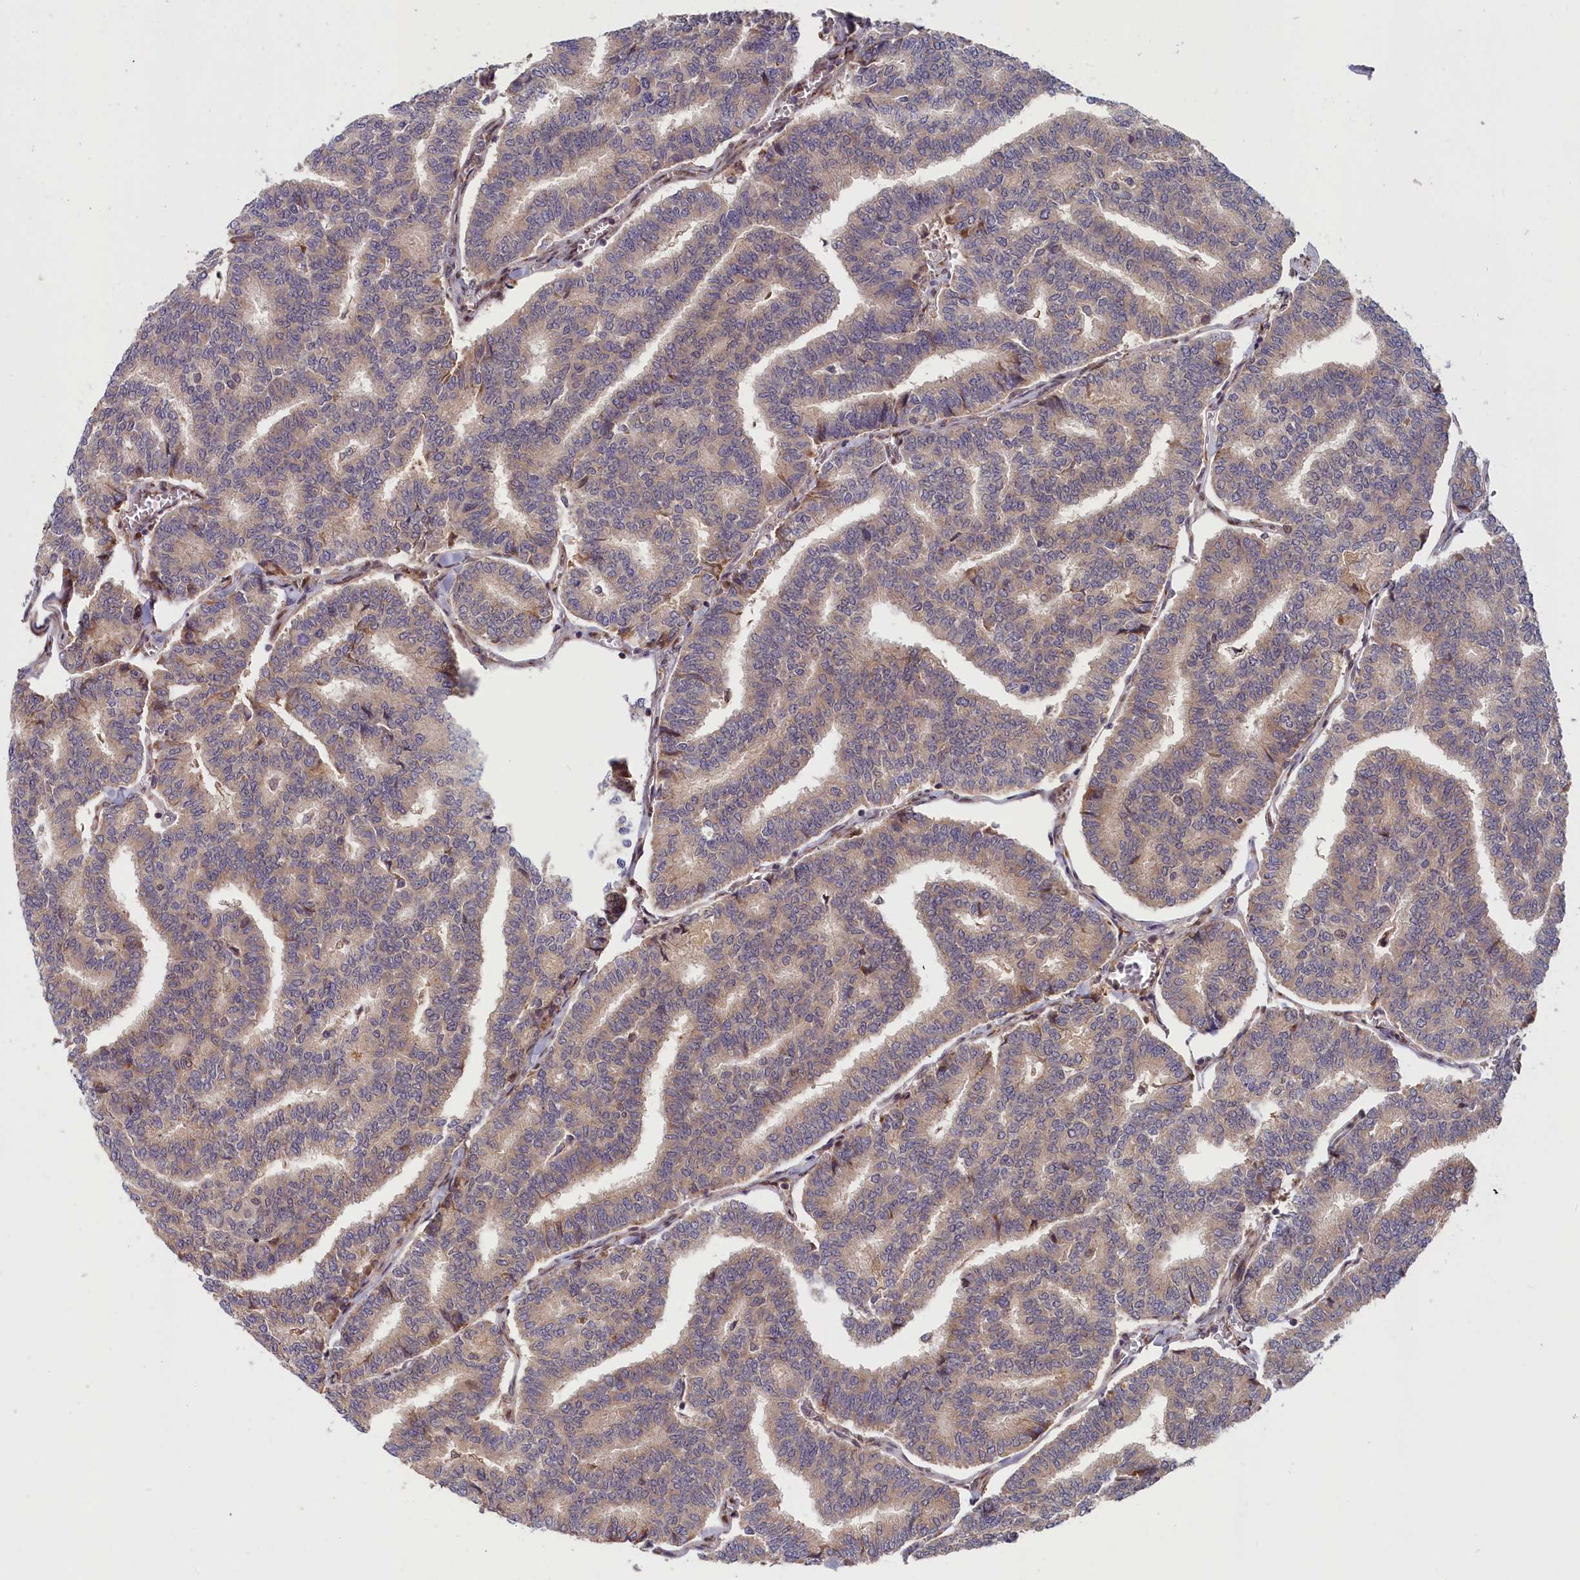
{"staining": {"intensity": "weak", "quantity": "<25%", "location": "cytoplasmic/membranous"}, "tissue": "thyroid cancer", "cell_type": "Tumor cells", "image_type": "cancer", "snomed": [{"axis": "morphology", "description": "Papillary adenocarcinoma, NOS"}, {"axis": "topography", "description": "Thyroid gland"}], "caption": "IHC of papillary adenocarcinoma (thyroid) exhibits no positivity in tumor cells. (DAB immunohistochemistry (IHC) visualized using brightfield microscopy, high magnification).", "gene": "CHST12", "patient": {"sex": "female", "age": 35}}